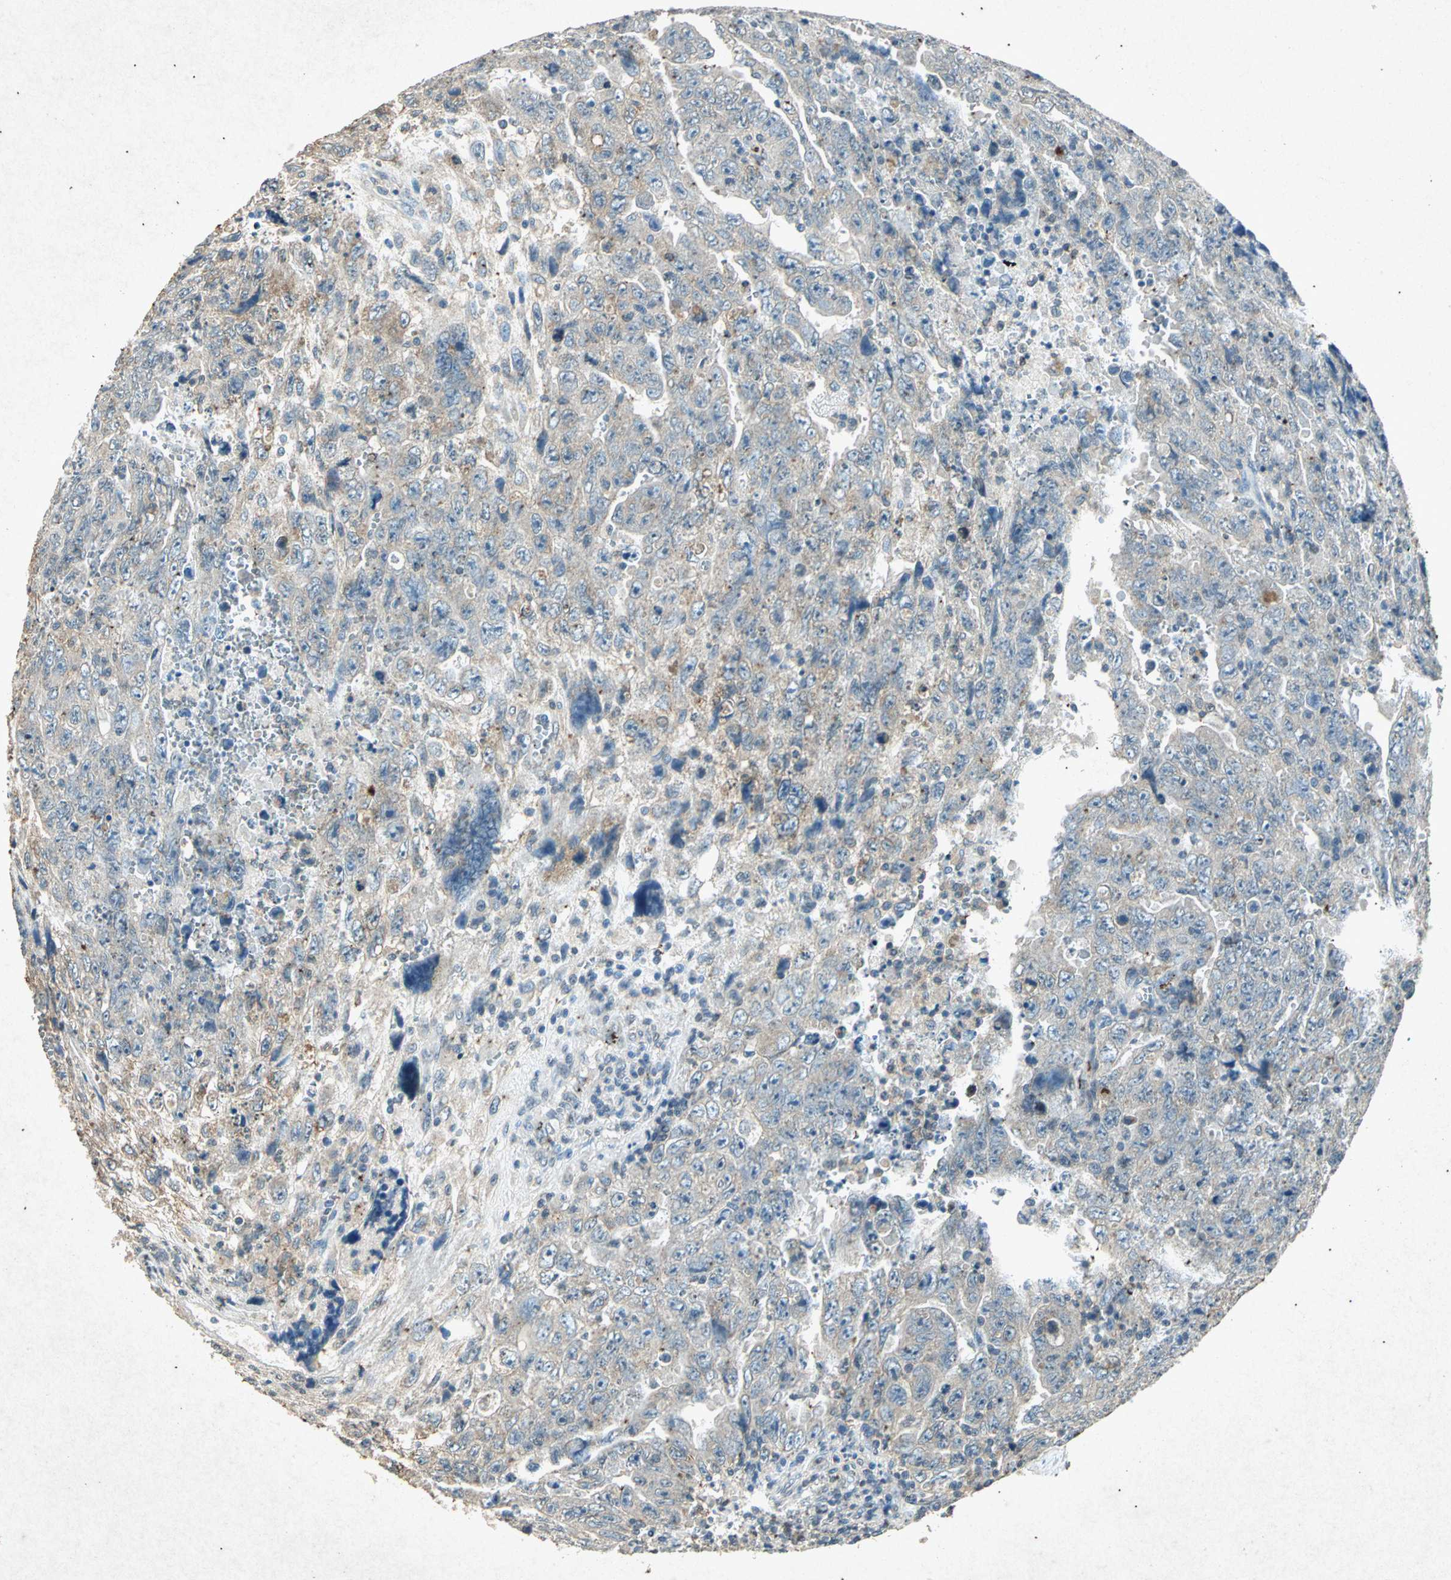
{"staining": {"intensity": "weak", "quantity": "25%-75%", "location": "cytoplasmic/membranous"}, "tissue": "testis cancer", "cell_type": "Tumor cells", "image_type": "cancer", "snomed": [{"axis": "morphology", "description": "Carcinoma, Embryonal, NOS"}, {"axis": "topography", "description": "Testis"}], "caption": "Protein staining demonstrates weak cytoplasmic/membranous staining in approximately 25%-75% of tumor cells in testis cancer. (IHC, brightfield microscopy, high magnification).", "gene": "PSEN1", "patient": {"sex": "male", "age": 28}}